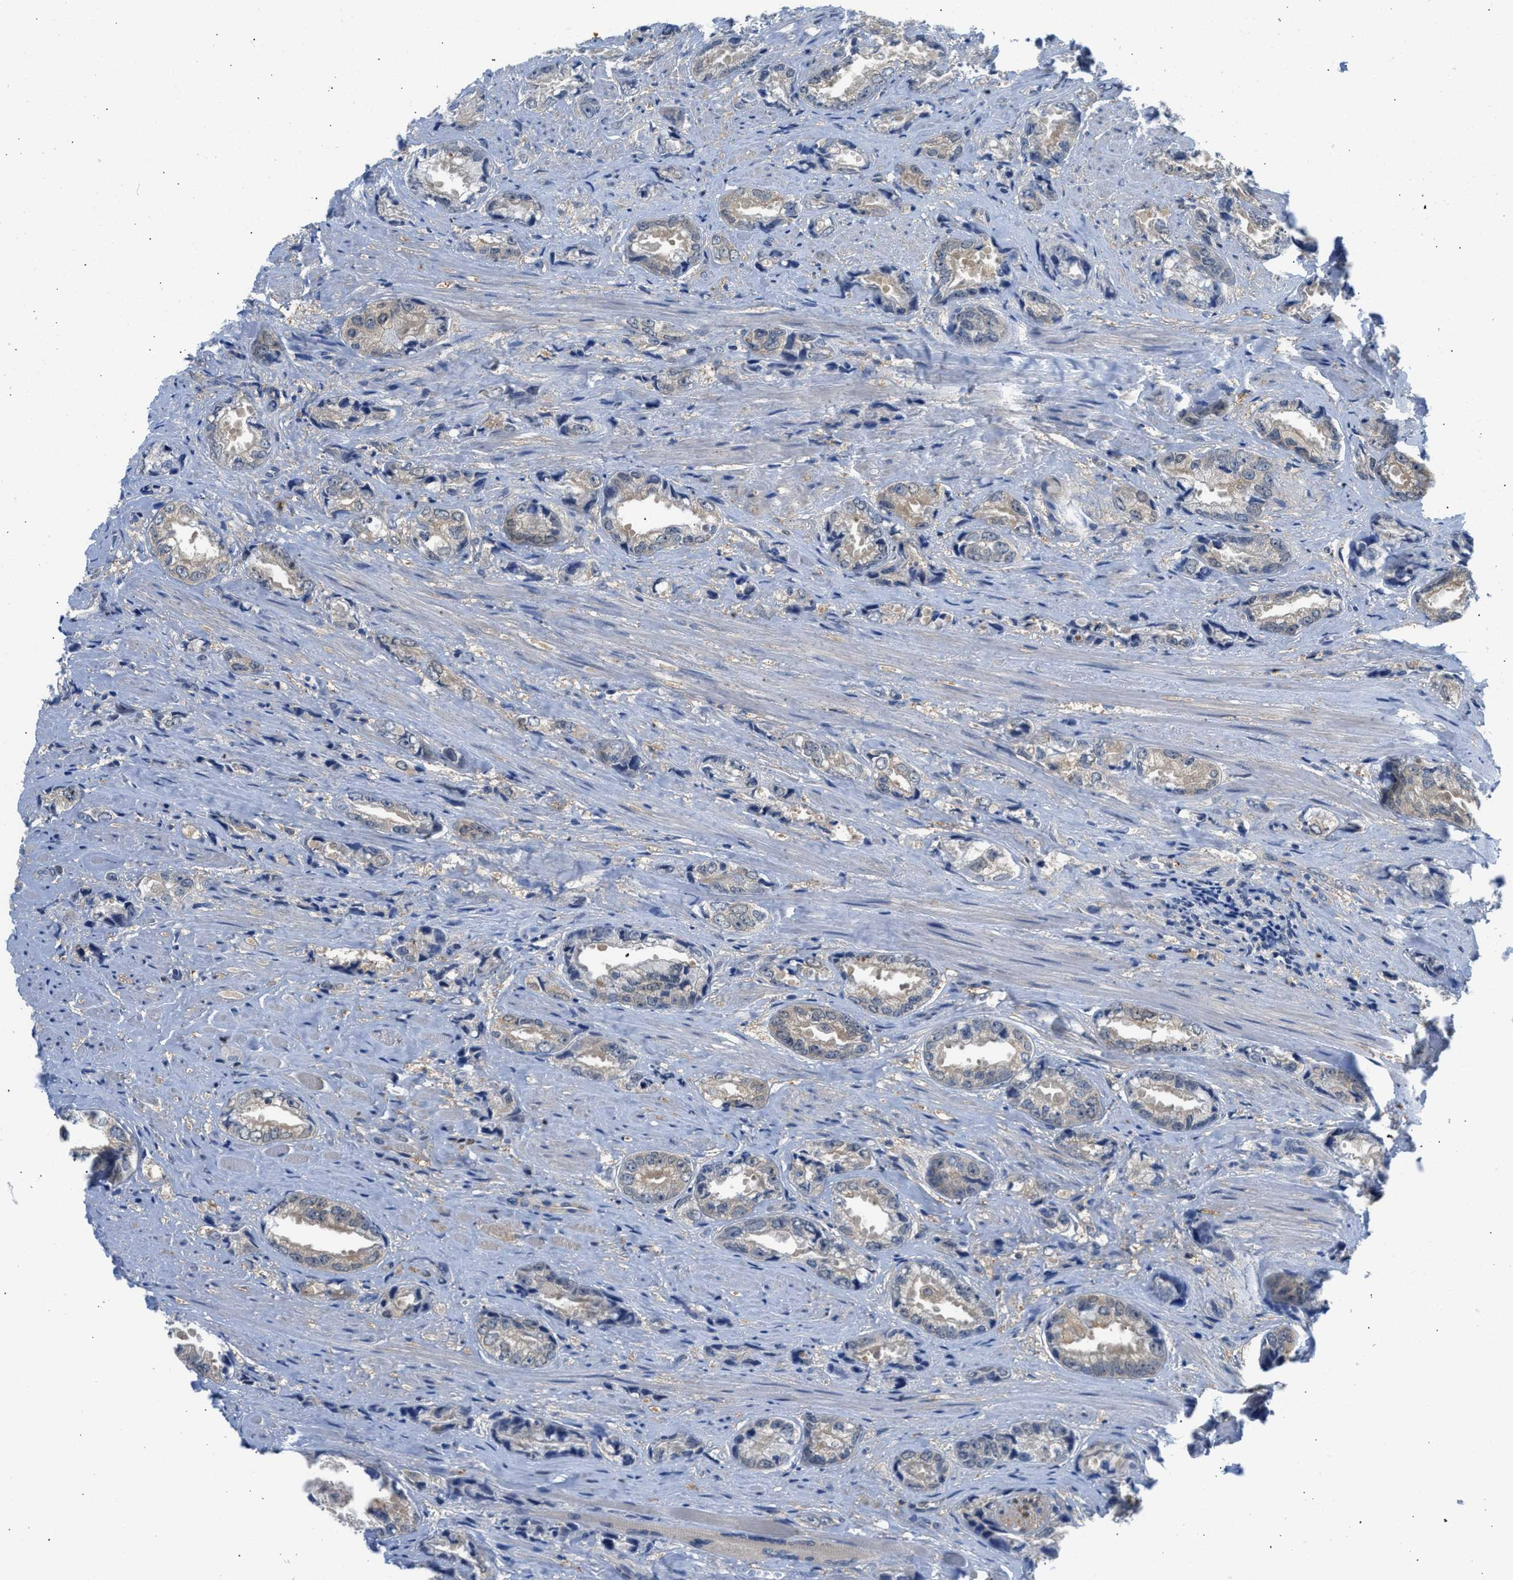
{"staining": {"intensity": "weak", "quantity": "<25%", "location": "cytoplasmic/membranous"}, "tissue": "prostate cancer", "cell_type": "Tumor cells", "image_type": "cancer", "snomed": [{"axis": "morphology", "description": "Adenocarcinoma, High grade"}, {"axis": "topography", "description": "Prostate"}], "caption": "Human prostate cancer (adenocarcinoma (high-grade)) stained for a protein using immunohistochemistry (IHC) reveals no expression in tumor cells.", "gene": "CBR1", "patient": {"sex": "male", "age": 61}}